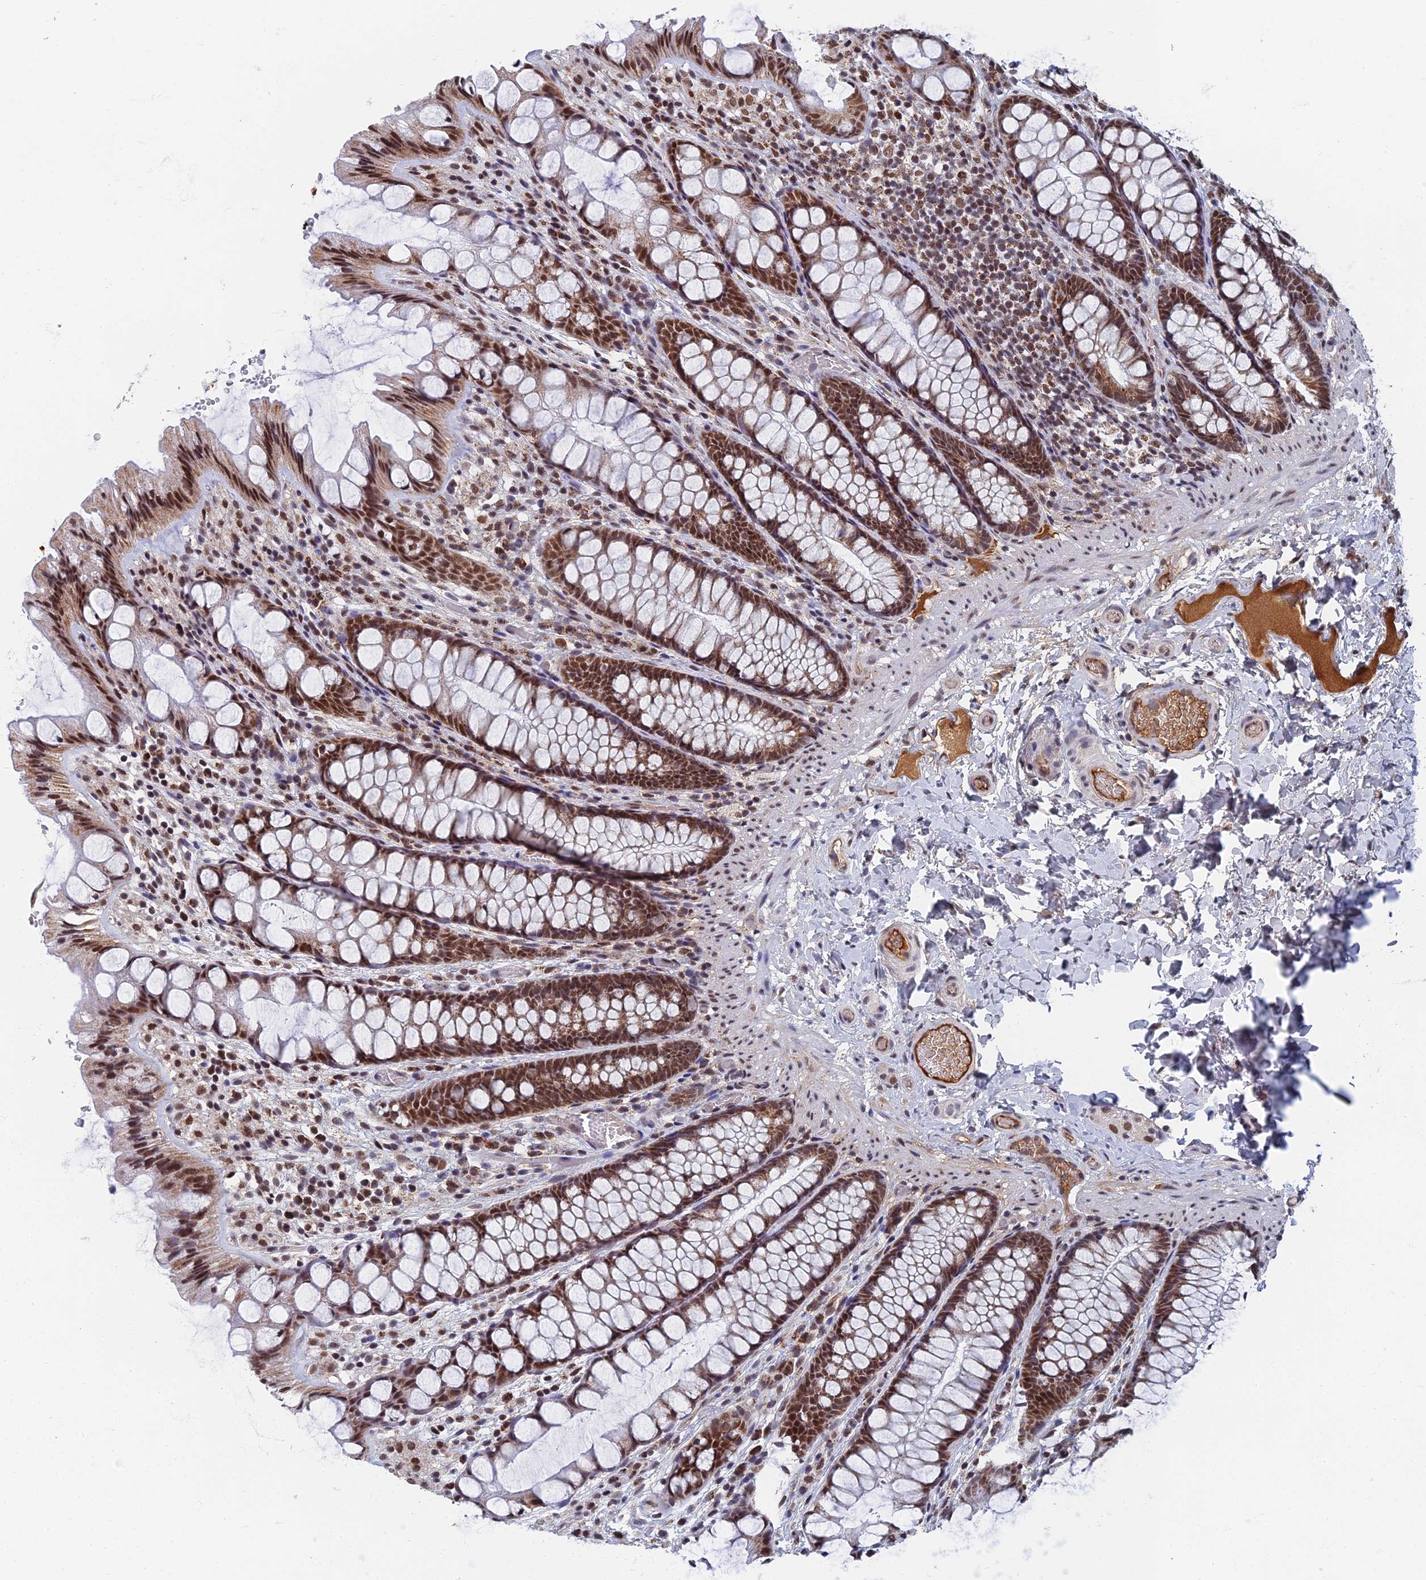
{"staining": {"intensity": "moderate", "quantity": ">75%", "location": "cytoplasmic/membranous"}, "tissue": "colon", "cell_type": "Endothelial cells", "image_type": "normal", "snomed": [{"axis": "morphology", "description": "Normal tissue, NOS"}, {"axis": "topography", "description": "Colon"}], "caption": "Immunohistochemistry photomicrograph of benign colon: colon stained using immunohistochemistry demonstrates medium levels of moderate protein expression localized specifically in the cytoplasmic/membranous of endothelial cells, appearing as a cytoplasmic/membranous brown color.", "gene": "TAF13", "patient": {"sex": "male", "age": 47}}